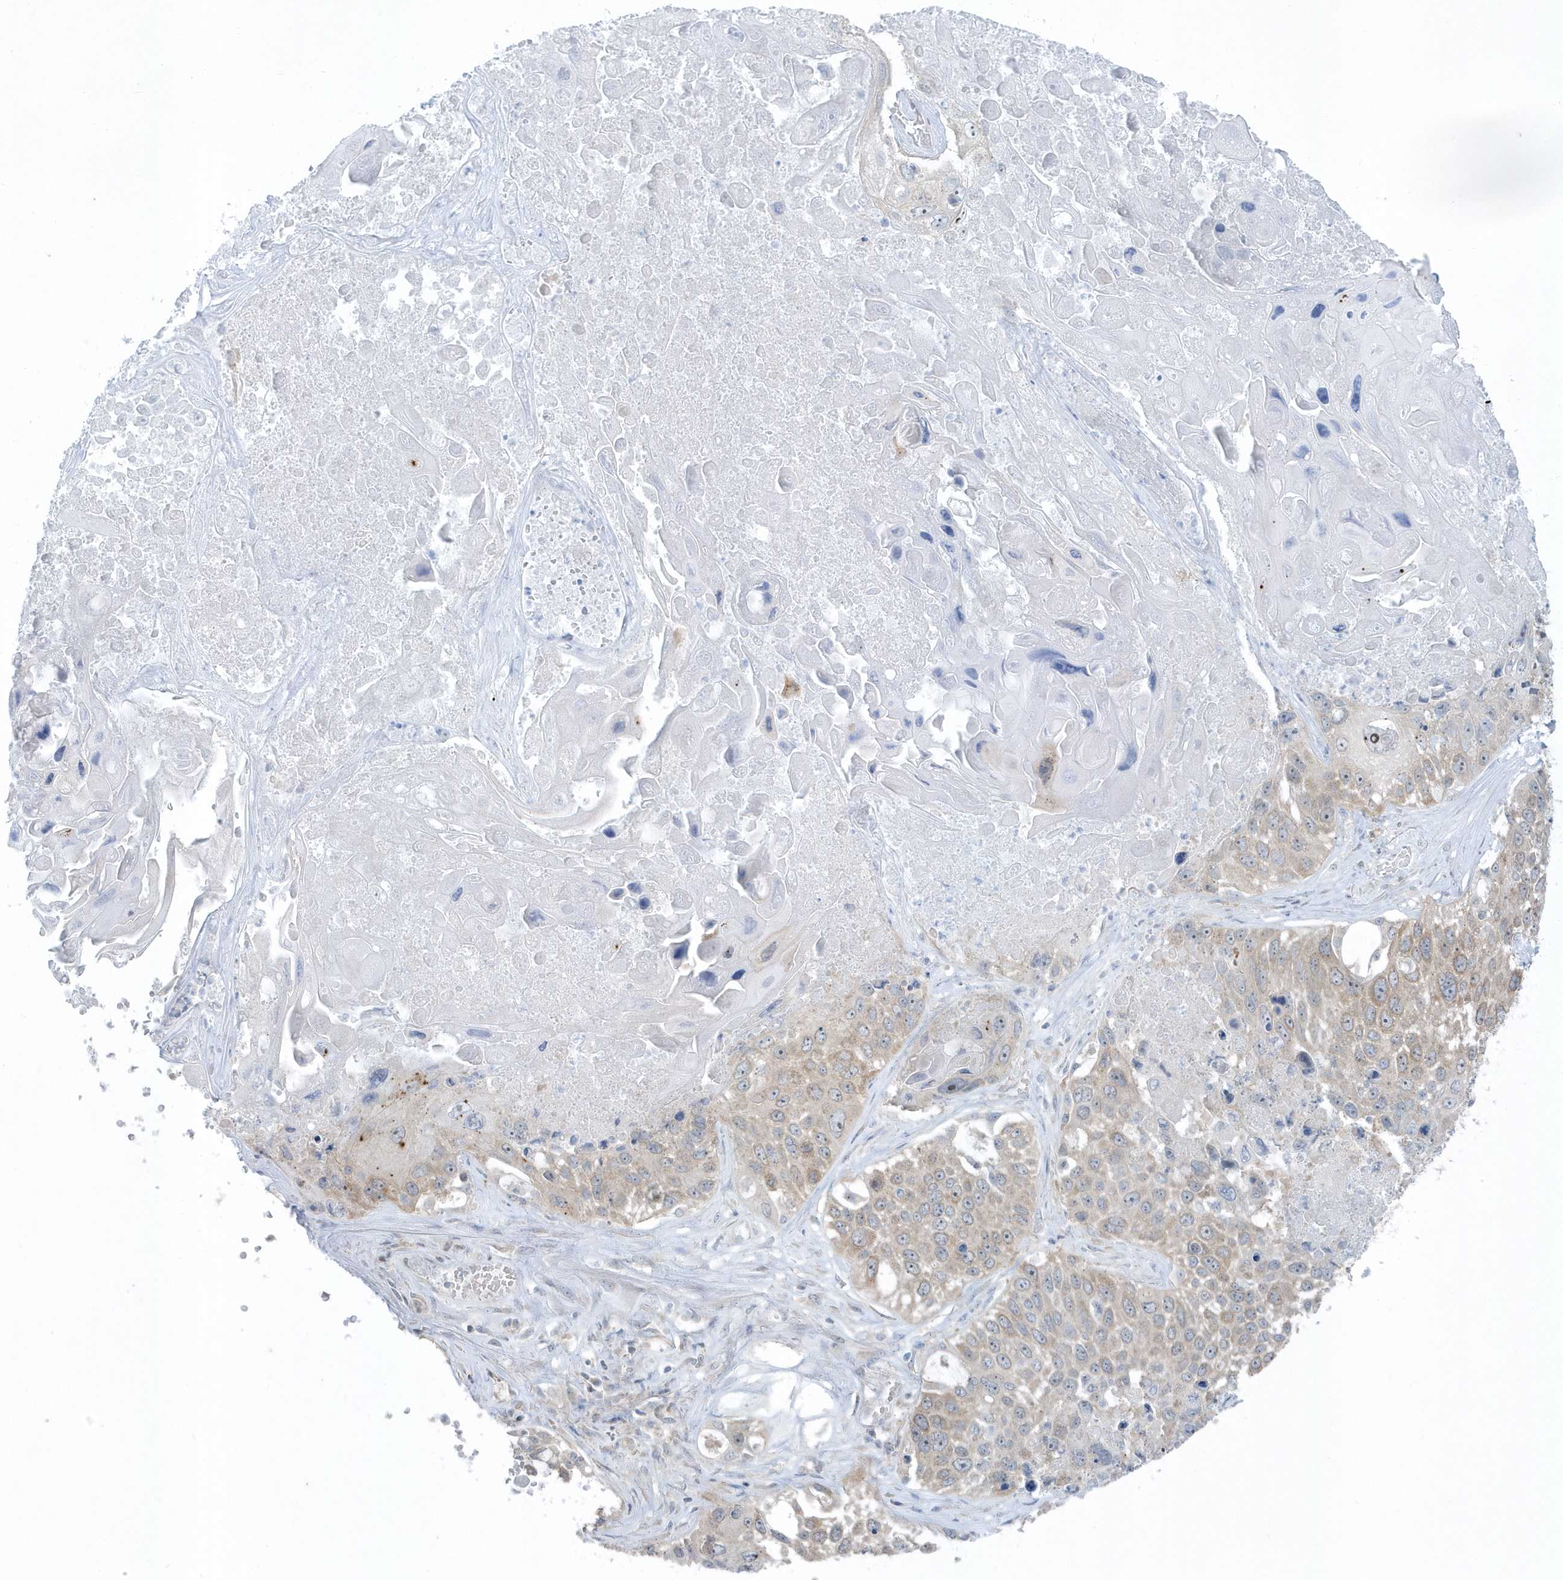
{"staining": {"intensity": "weak", "quantity": "25%-75%", "location": "cytoplasmic/membranous"}, "tissue": "lung cancer", "cell_type": "Tumor cells", "image_type": "cancer", "snomed": [{"axis": "morphology", "description": "Squamous cell carcinoma, NOS"}, {"axis": "topography", "description": "Lung"}], "caption": "Immunohistochemistry histopathology image of human lung squamous cell carcinoma stained for a protein (brown), which shows low levels of weak cytoplasmic/membranous positivity in about 25%-75% of tumor cells.", "gene": "SCN3A", "patient": {"sex": "male", "age": 61}}